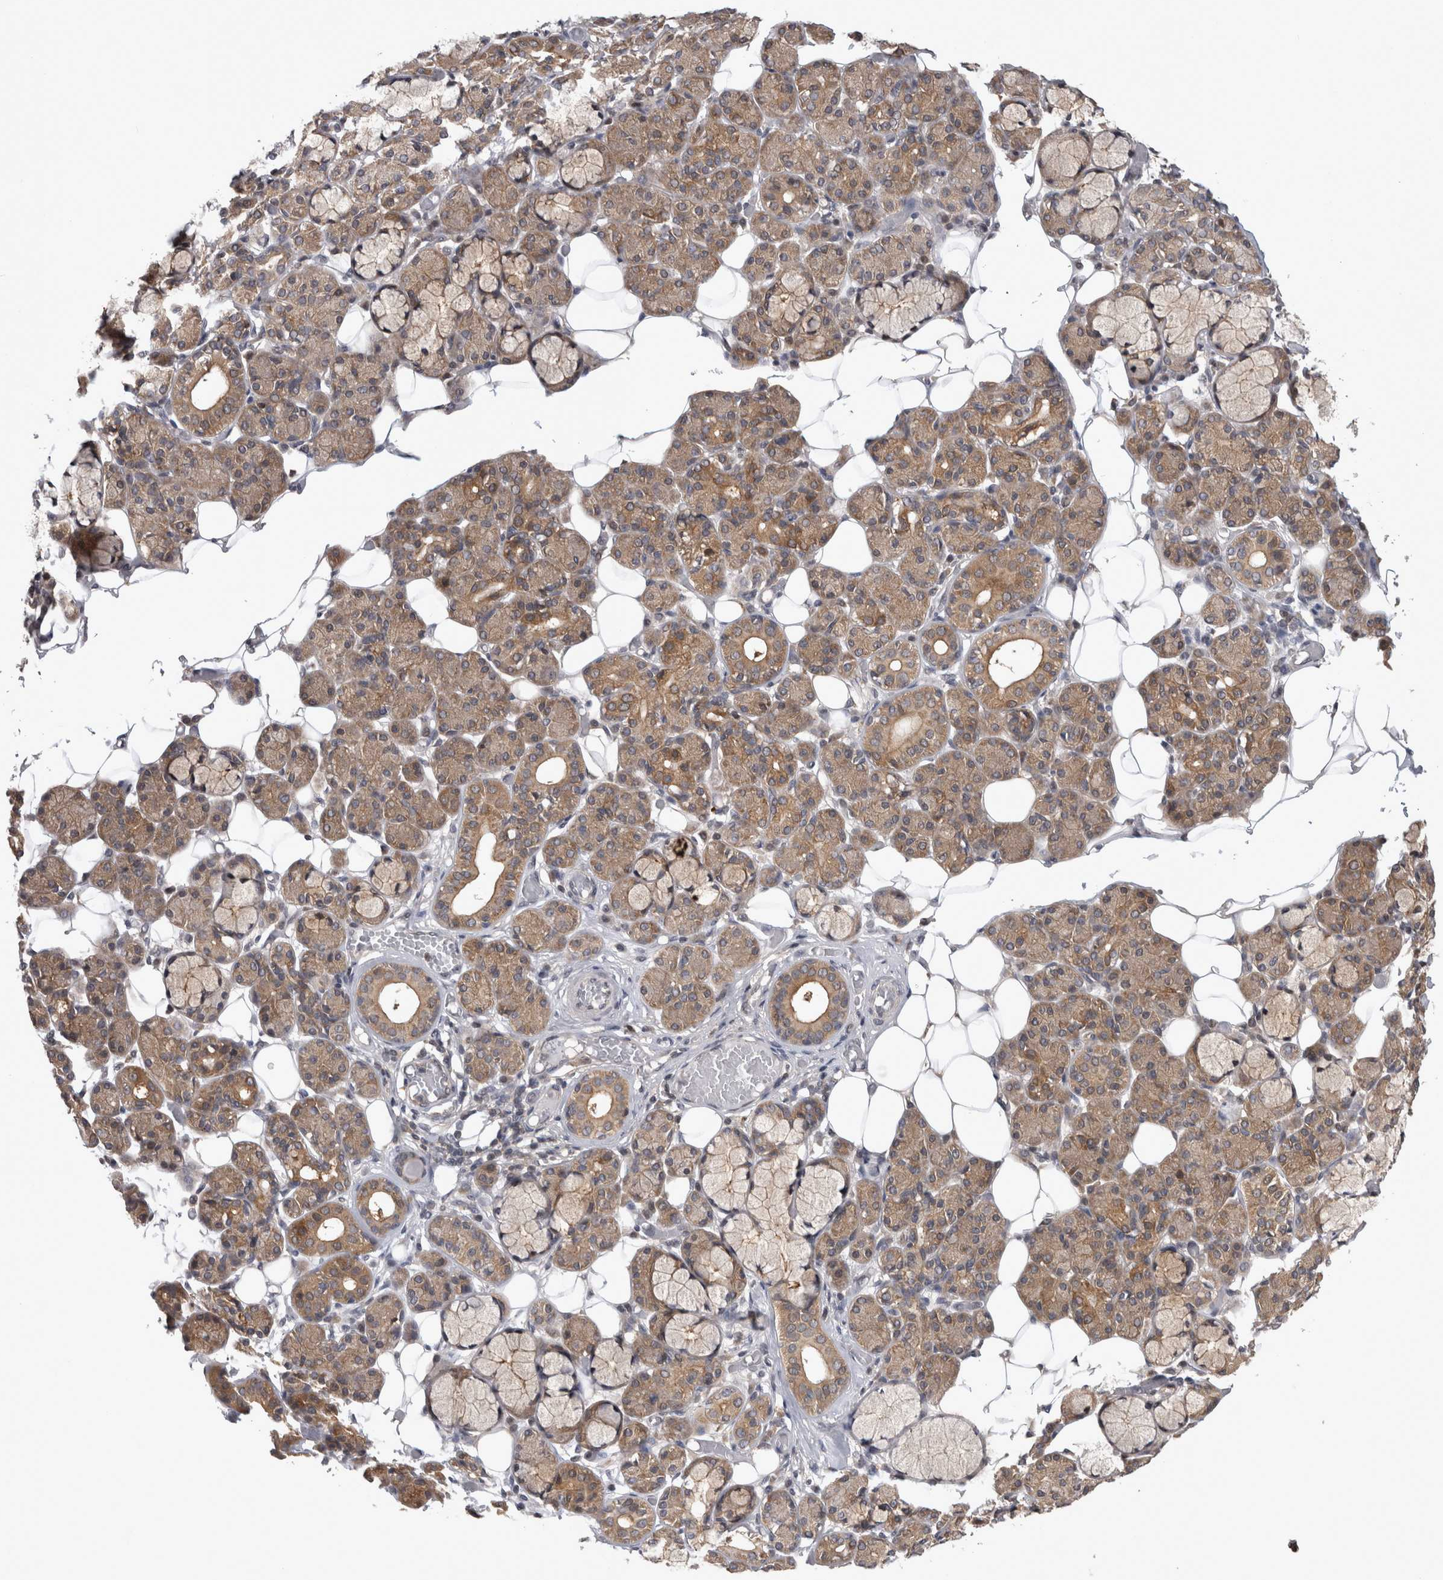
{"staining": {"intensity": "moderate", "quantity": ">75%", "location": "cytoplasmic/membranous"}, "tissue": "salivary gland", "cell_type": "Glandular cells", "image_type": "normal", "snomed": [{"axis": "morphology", "description": "Normal tissue, NOS"}, {"axis": "topography", "description": "Salivary gland"}], "caption": "This photomicrograph exhibits unremarkable salivary gland stained with immunohistochemistry to label a protein in brown. The cytoplasmic/membranous of glandular cells show moderate positivity for the protein. Nuclei are counter-stained blue.", "gene": "PSMB2", "patient": {"sex": "male", "age": 63}}